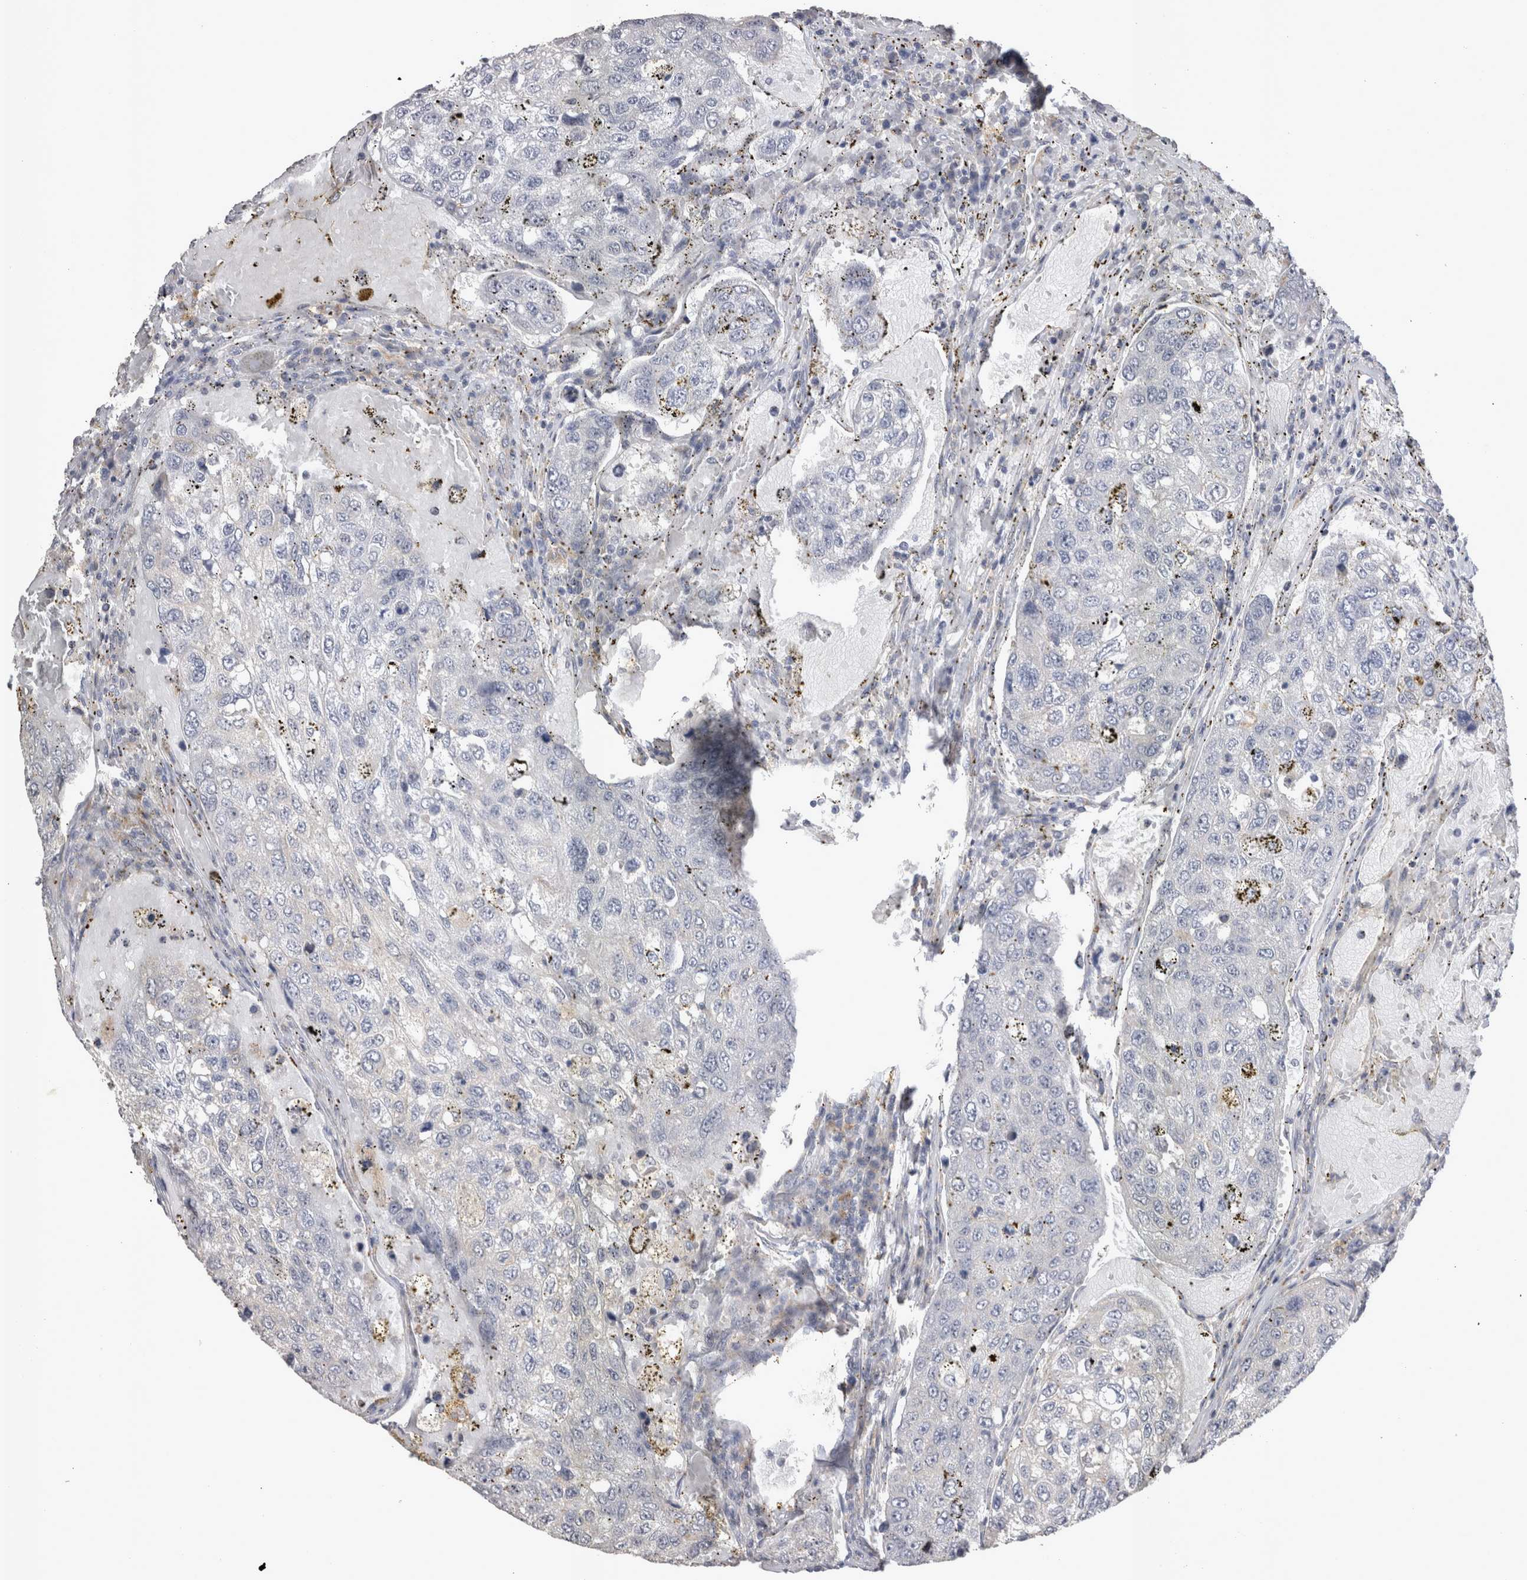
{"staining": {"intensity": "negative", "quantity": "none", "location": "none"}, "tissue": "urothelial cancer", "cell_type": "Tumor cells", "image_type": "cancer", "snomed": [{"axis": "morphology", "description": "Urothelial carcinoma, High grade"}, {"axis": "topography", "description": "Lymph node"}, {"axis": "topography", "description": "Urinary bladder"}], "caption": "Immunohistochemistry of high-grade urothelial carcinoma reveals no staining in tumor cells.", "gene": "CTBS", "patient": {"sex": "male", "age": 51}}